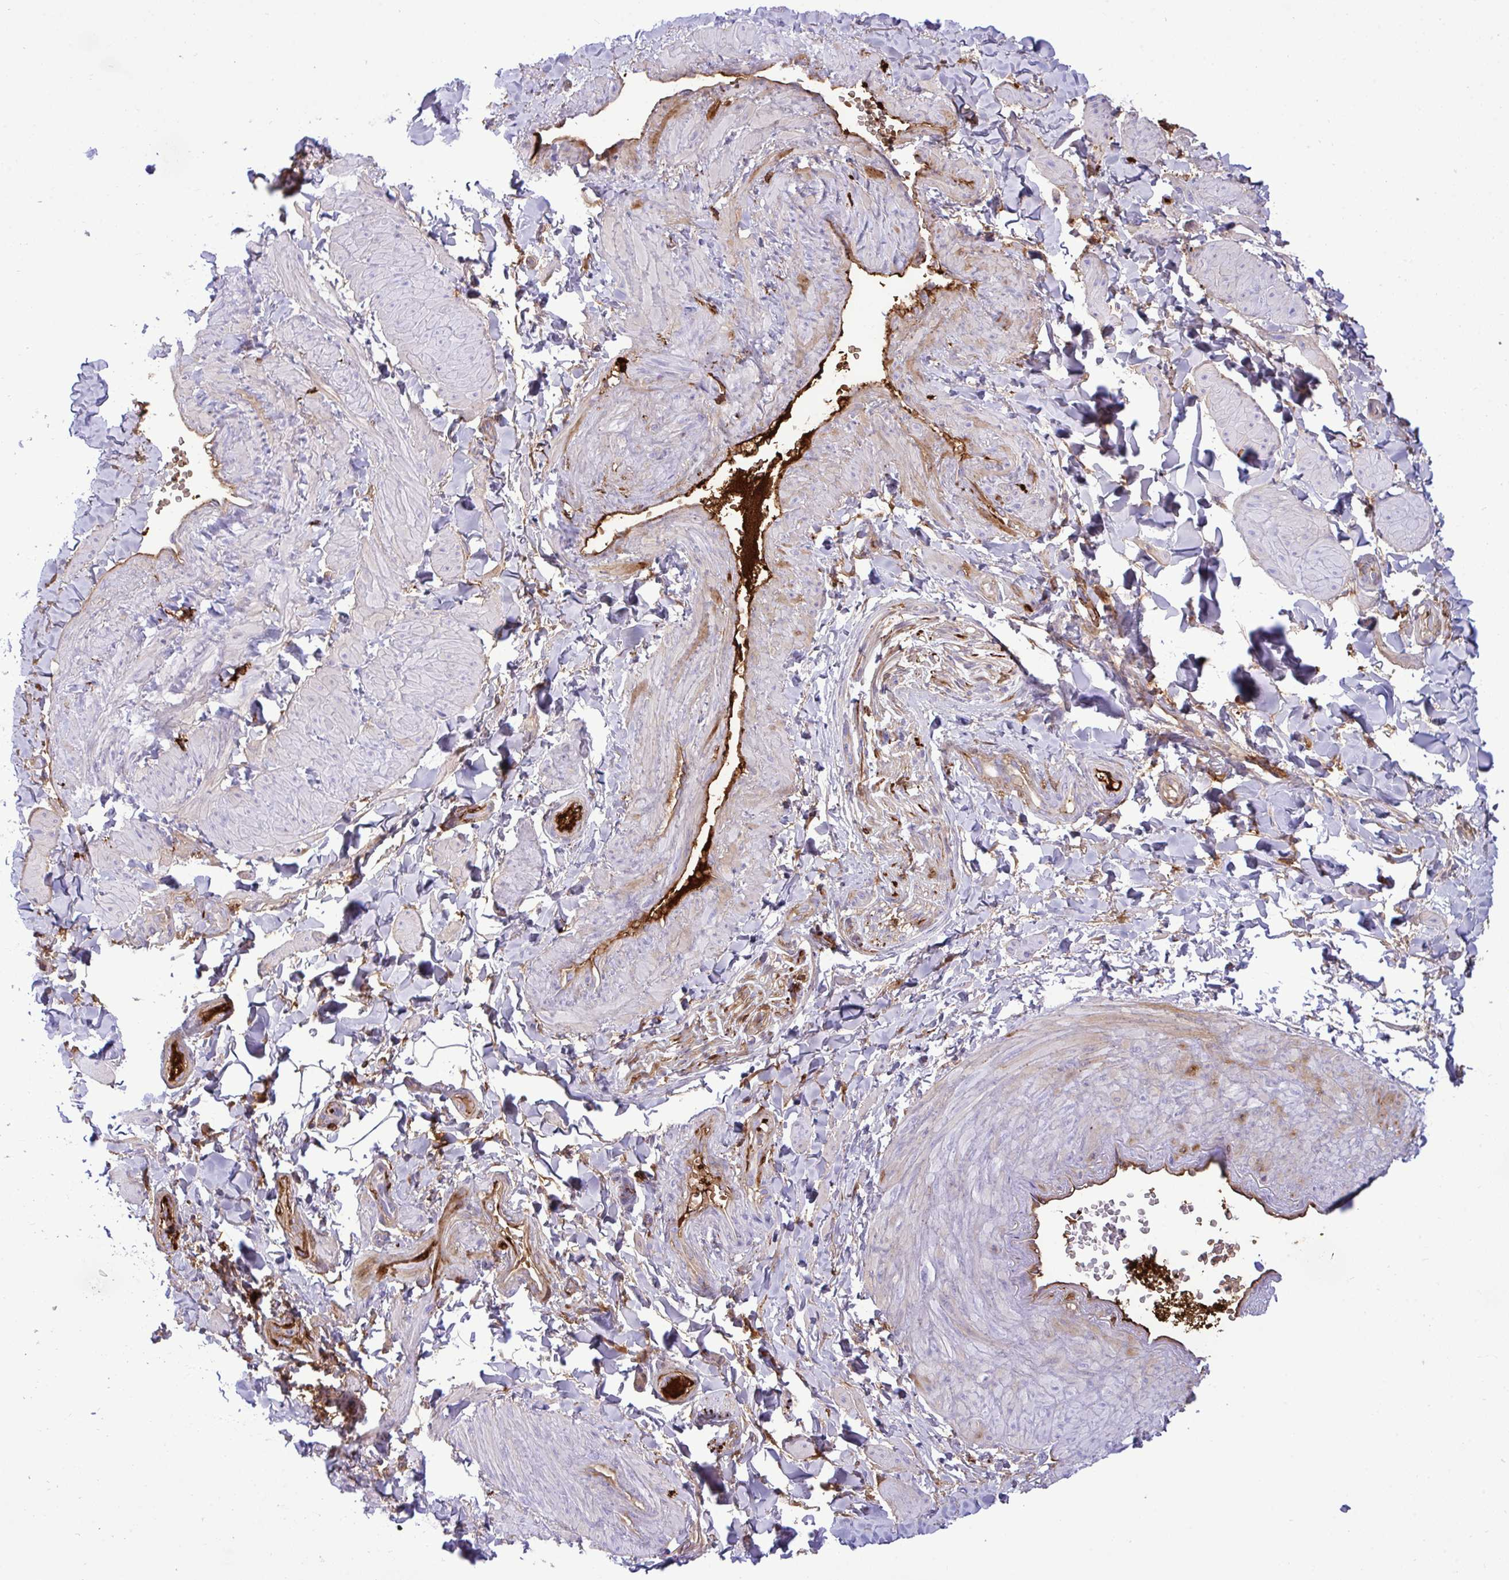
{"staining": {"intensity": "negative", "quantity": "none", "location": "none"}, "tissue": "adipose tissue", "cell_type": "Adipocytes", "image_type": "normal", "snomed": [{"axis": "morphology", "description": "Normal tissue, NOS"}, {"axis": "topography", "description": "Epididymis"}, {"axis": "topography", "description": "Peripheral nerve tissue"}], "caption": "DAB immunohistochemical staining of normal adipose tissue reveals no significant expression in adipocytes.", "gene": "F2", "patient": {"sex": "male", "age": 32}}